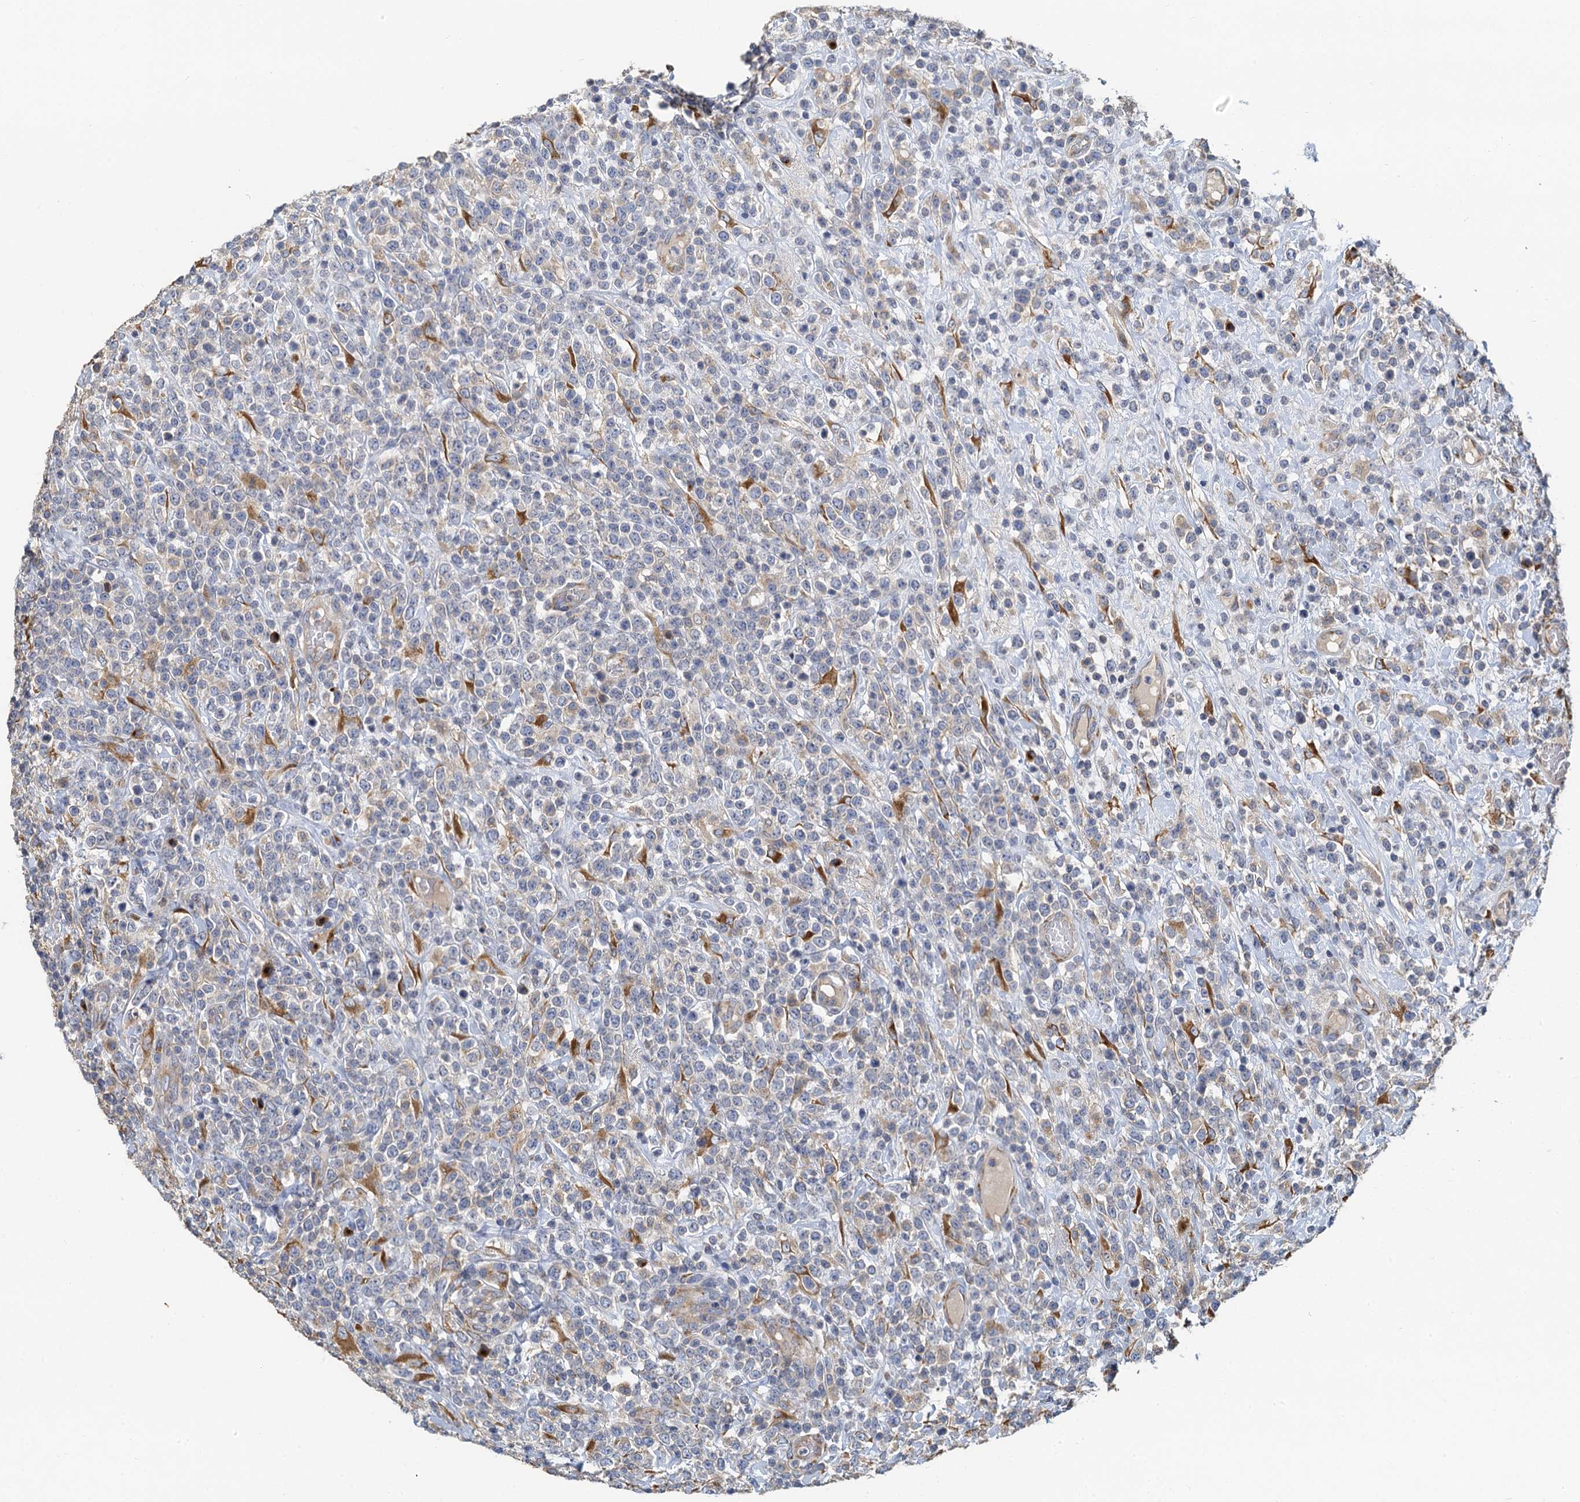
{"staining": {"intensity": "negative", "quantity": "none", "location": "none"}, "tissue": "lymphoma", "cell_type": "Tumor cells", "image_type": "cancer", "snomed": [{"axis": "morphology", "description": "Malignant lymphoma, non-Hodgkin's type, High grade"}, {"axis": "topography", "description": "Colon"}], "caption": "IHC of human lymphoma shows no positivity in tumor cells. (DAB IHC, high magnification).", "gene": "NKAPD1", "patient": {"sex": "female", "age": 53}}